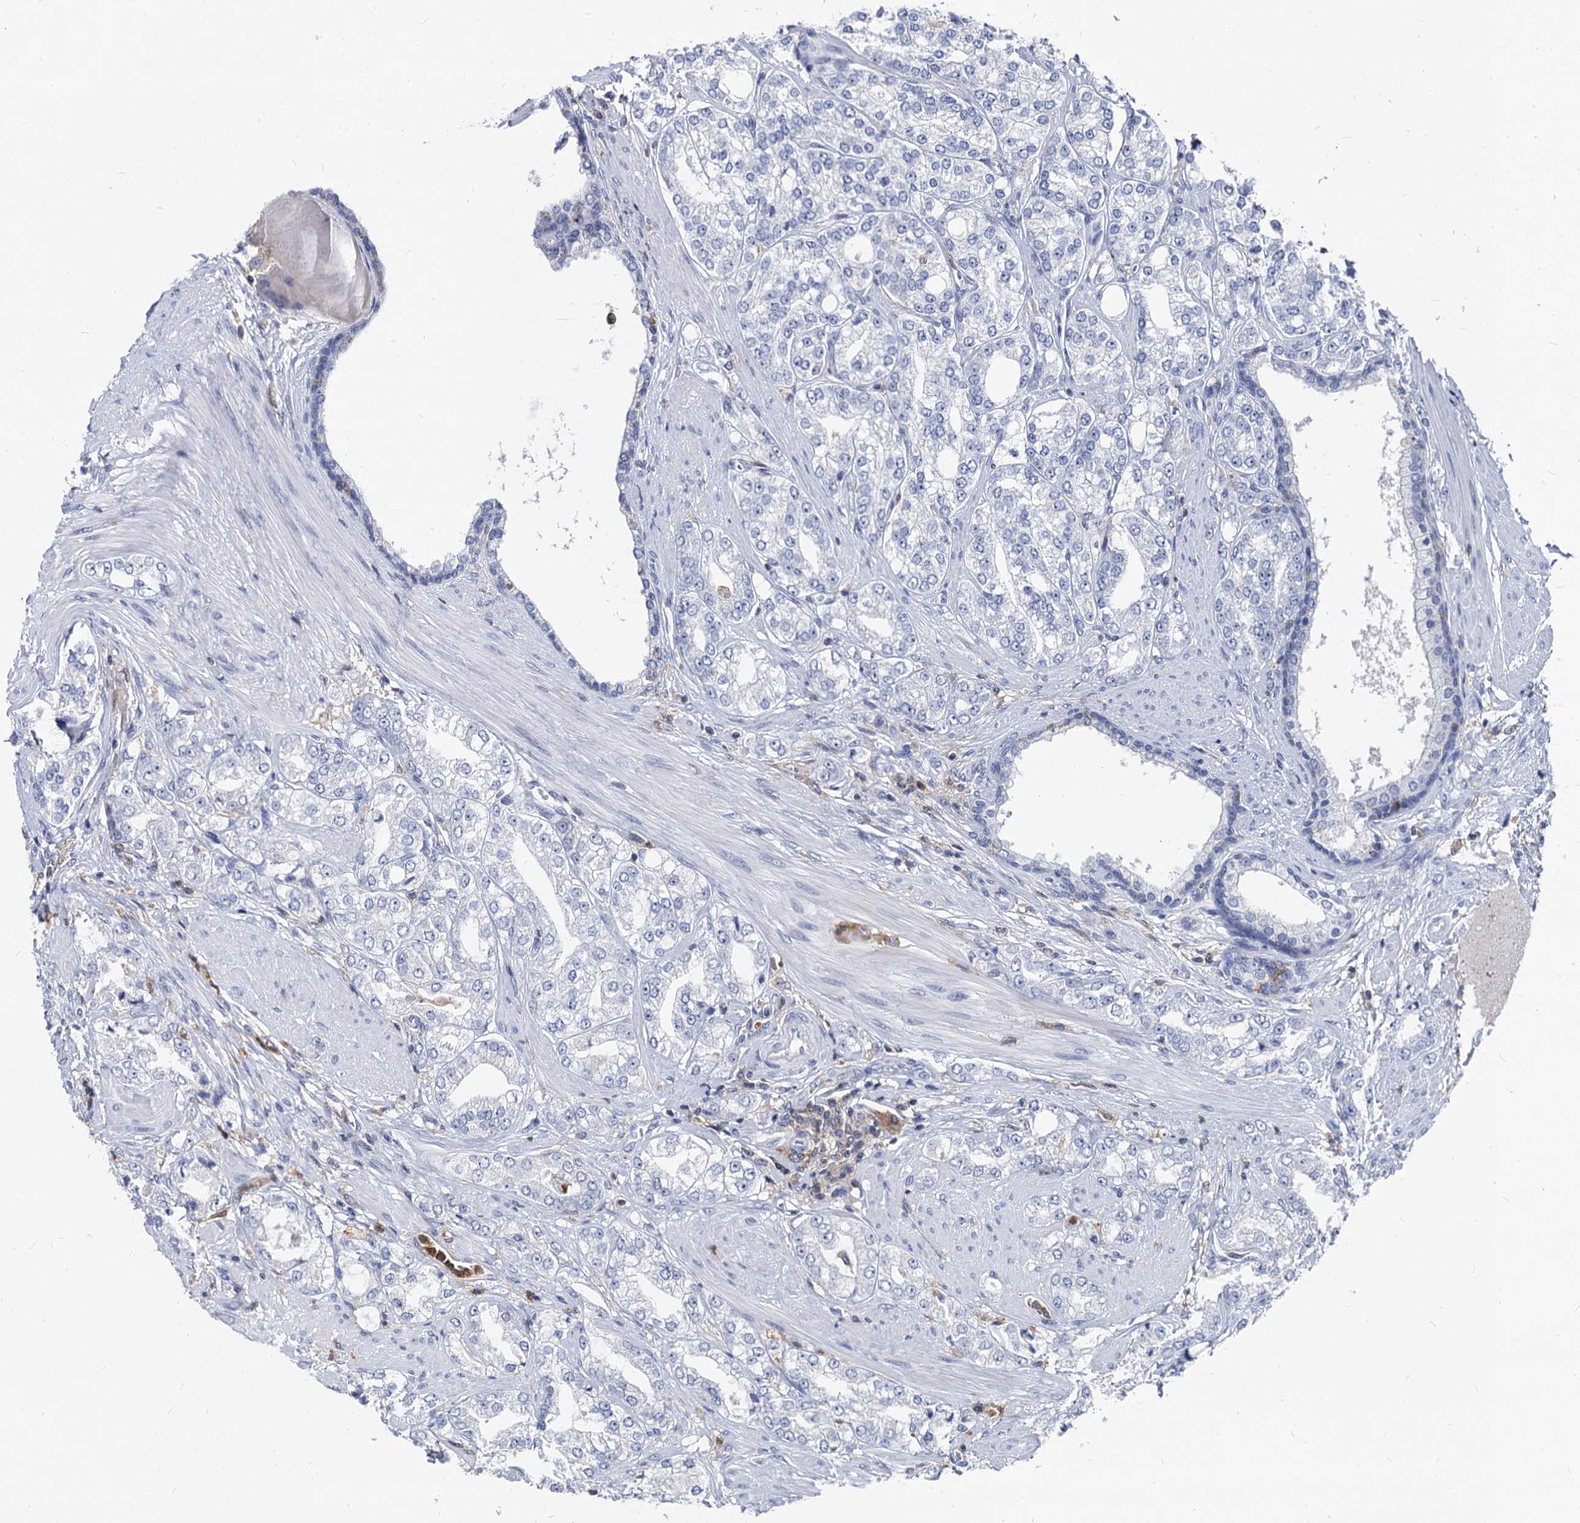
{"staining": {"intensity": "negative", "quantity": "none", "location": "none"}, "tissue": "prostate cancer", "cell_type": "Tumor cells", "image_type": "cancer", "snomed": [{"axis": "morphology", "description": "Adenocarcinoma, High grade"}, {"axis": "topography", "description": "Prostate"}], "caption": "High power microscopy photomicrograph of an immunohistochemistry micrograph of prostate cancer (adenocarcinoma (high-grade)), revealing no significant staining in tumor cells.", "gene": "RHOG", "patient": {"sex": "male", "age": 64}}